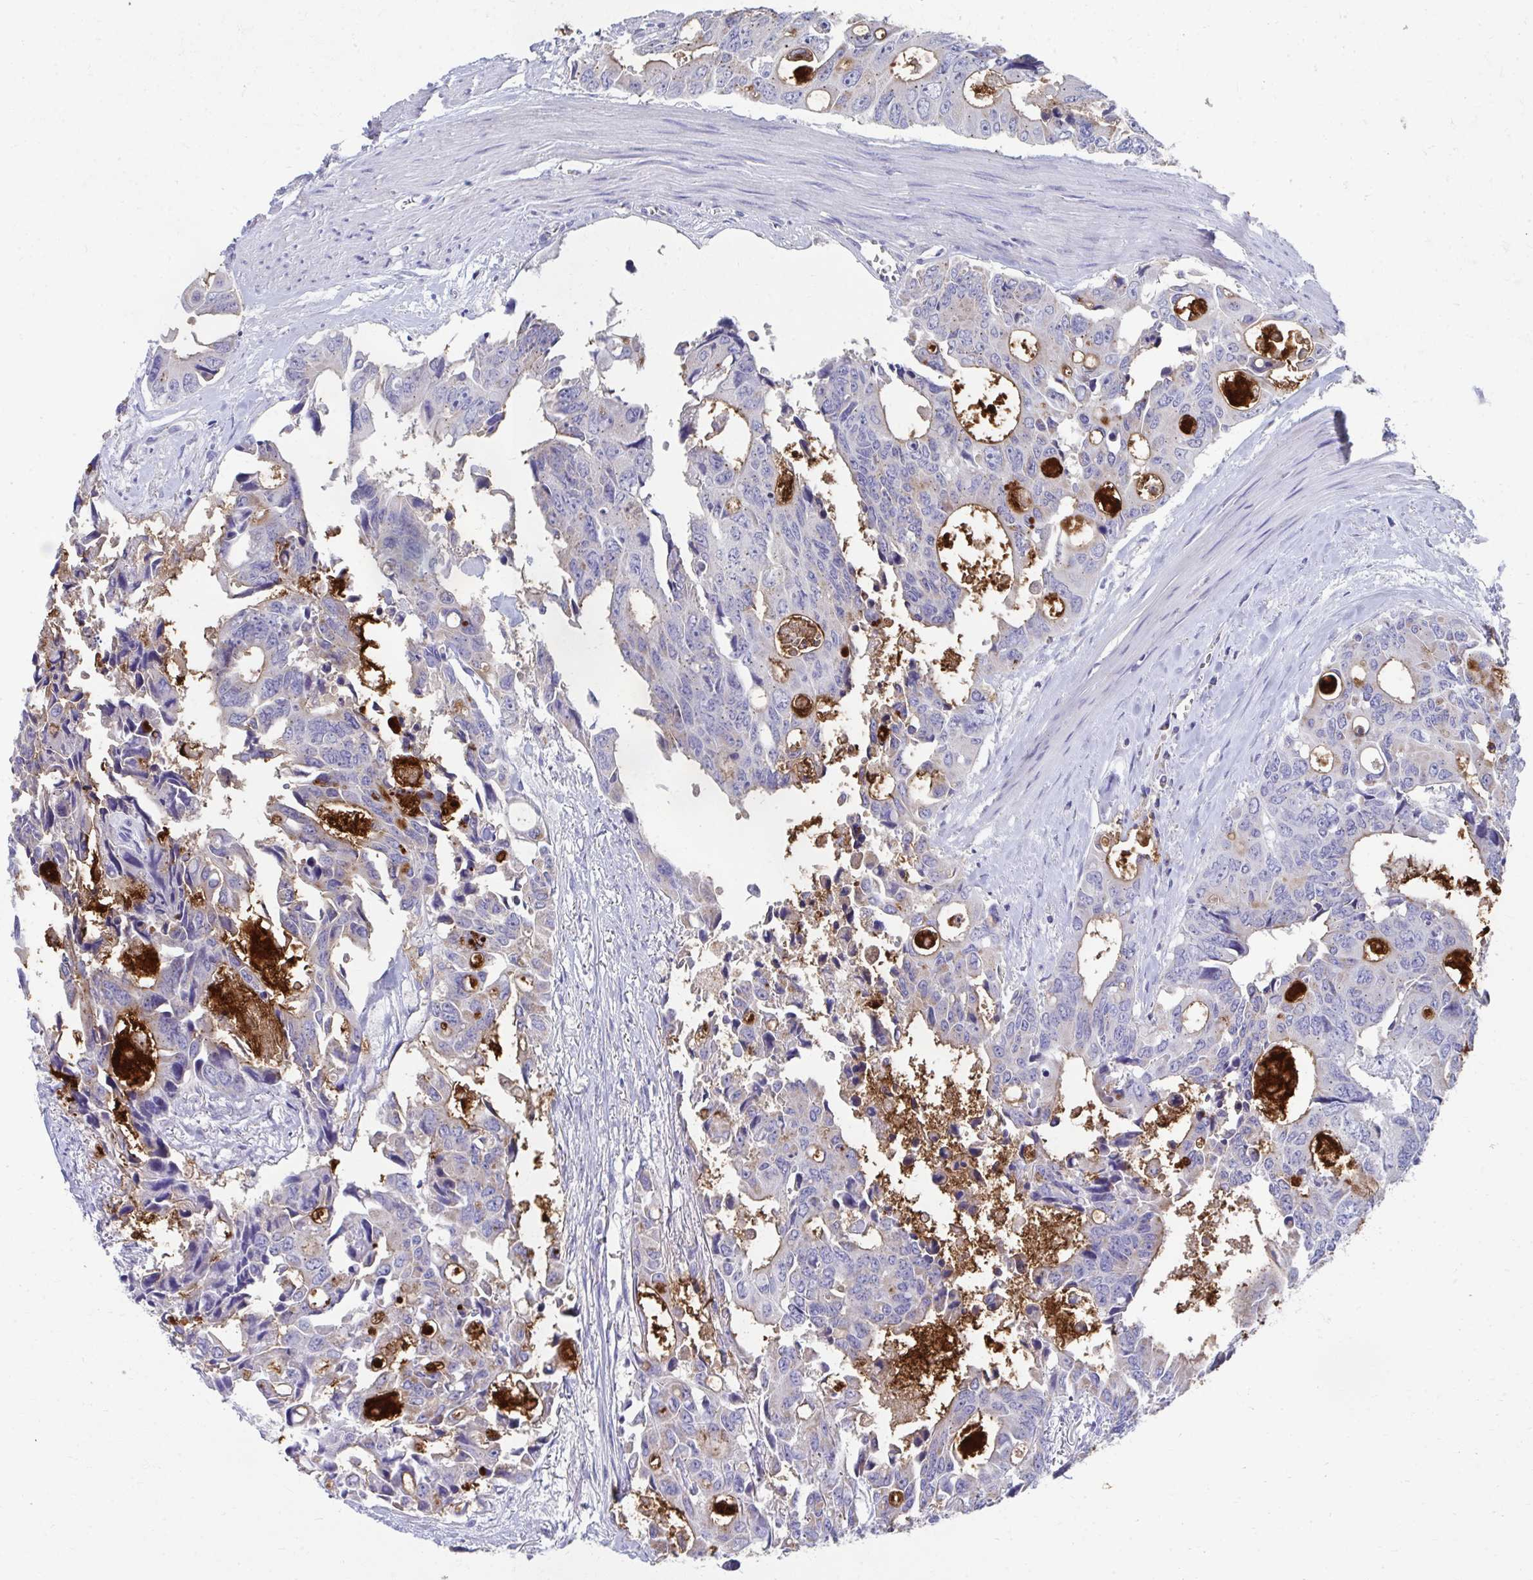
{"staining": {"intensity": "moderate", "quantity": "<25%", "location": "cytoplasmic/membranous"}, "tissue": "colorectal cancer", "cell_type": "Tumor cells", "image_type": "cancer", "snomed": [{"axis": "morphology", "description": "Adenocarcinoma, NOS"}, {"axis": "topography", "description": "Rectum"}], "caption": "Immunohistochemical staining of human adenocarcinoma (colorectal) displays low levels of moderate cytoplasmic/membranous protein staining in approximately <25% of tumor cells.", "gene": "TMPRSS2", "patient": {"sex": "male", "age": 76}}